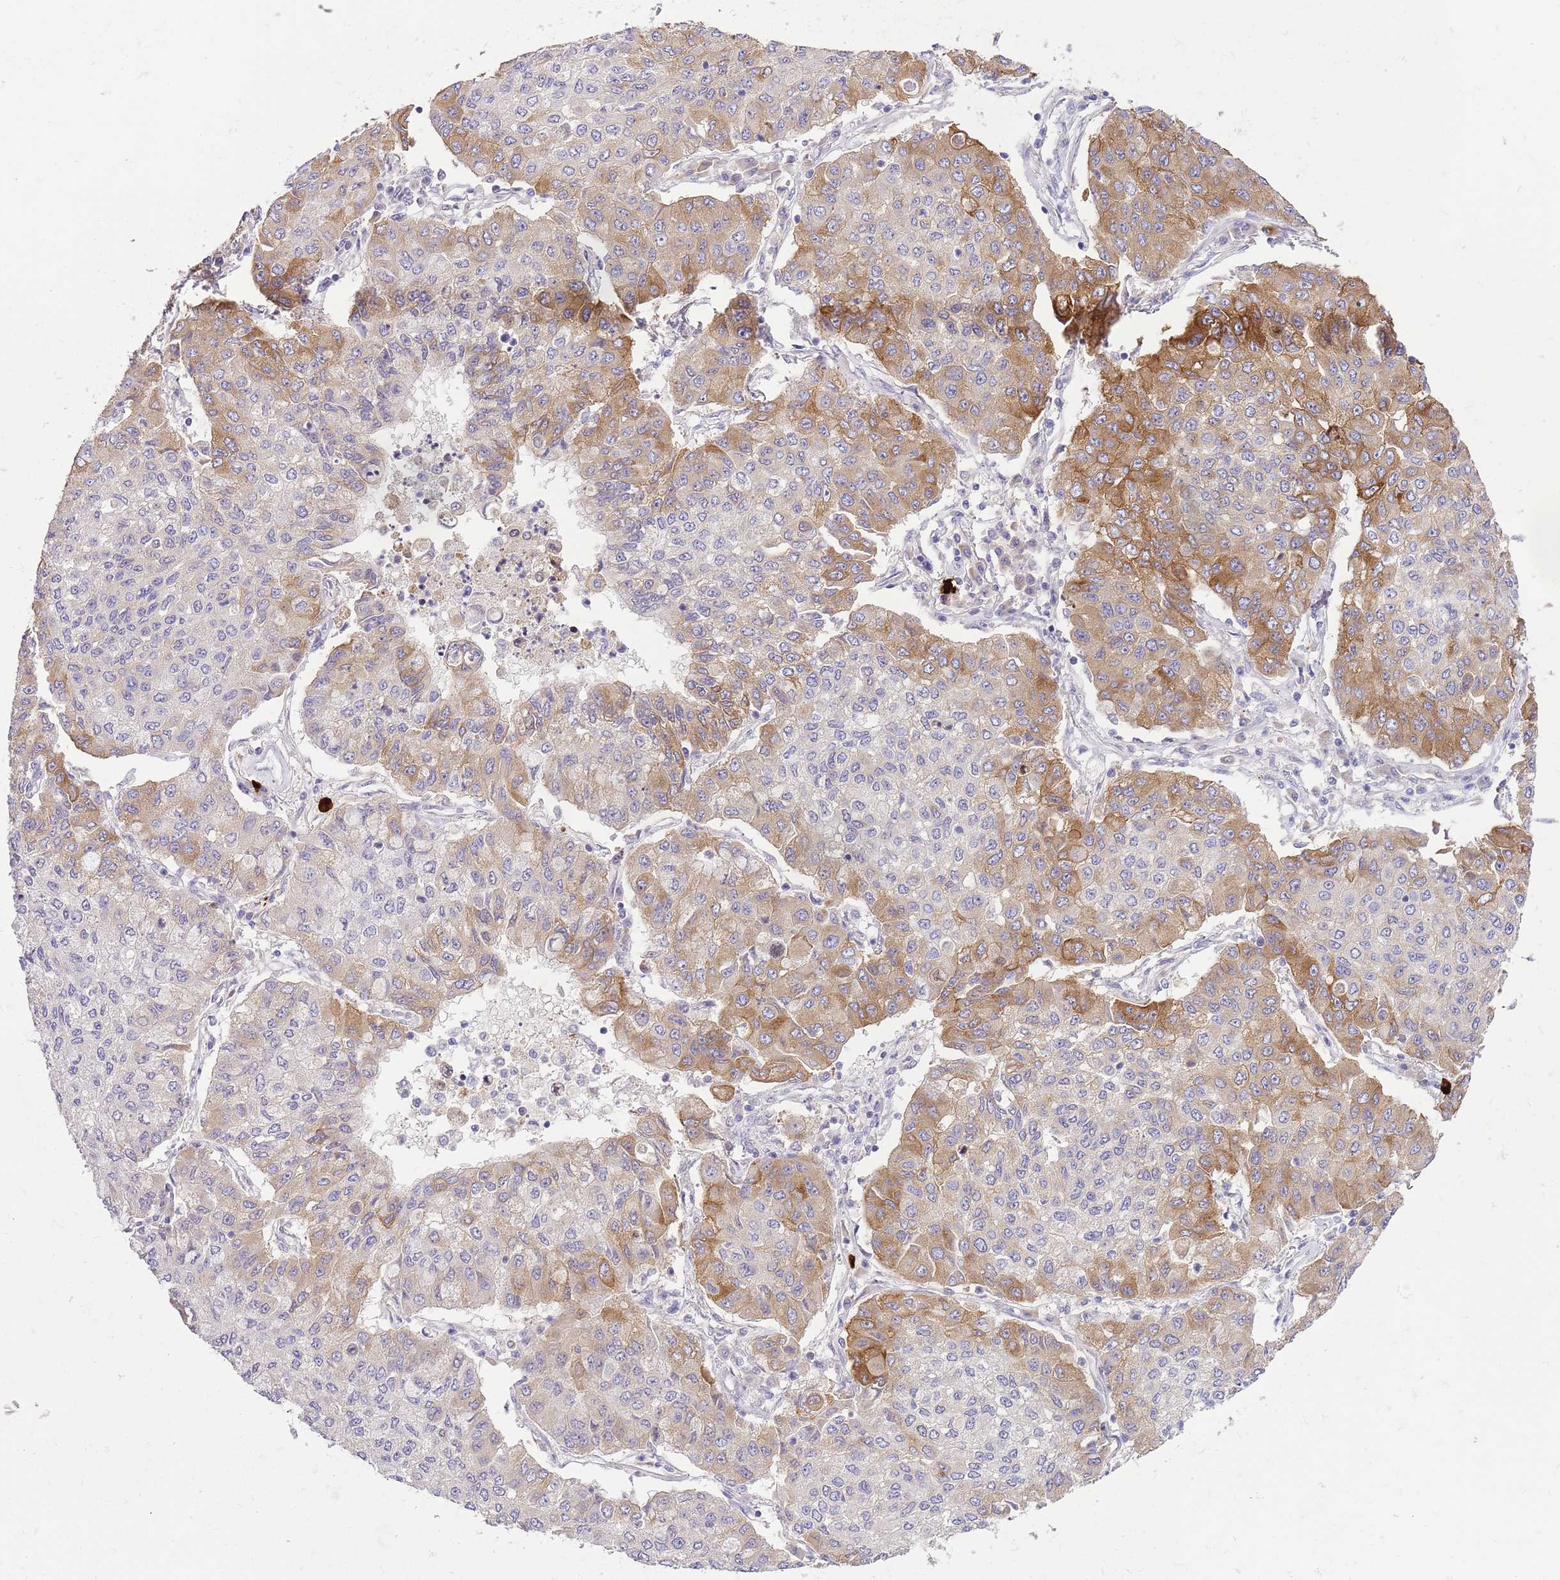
{"staining": {"intensity": "moderate", "quantity": "<25%", "location": "cytoplasmic/membranous"}, "tissue": "lung cancer", "cell_type": "Tumor cells", "image_type": "cancer", "snomed": [{"axis": "morphology", "description": "Squamous cell carcinoma, NOS"}, {"axis": "topography", "description": "Lung"}], "caption": "Immunohistochemistry (DAB) staining of lung squamous cell carcinoma reveals moderate cytoplasmic/membranous protein expression in approximately <25% of tumor cells. The staining was performed using DAB to visualize the protein expression in brown, while the nuclei were stained in blue with hematoxylin (Magnification: 20x).", "gene": "RFK", "patient": {"sex": "male", "age": 74}}